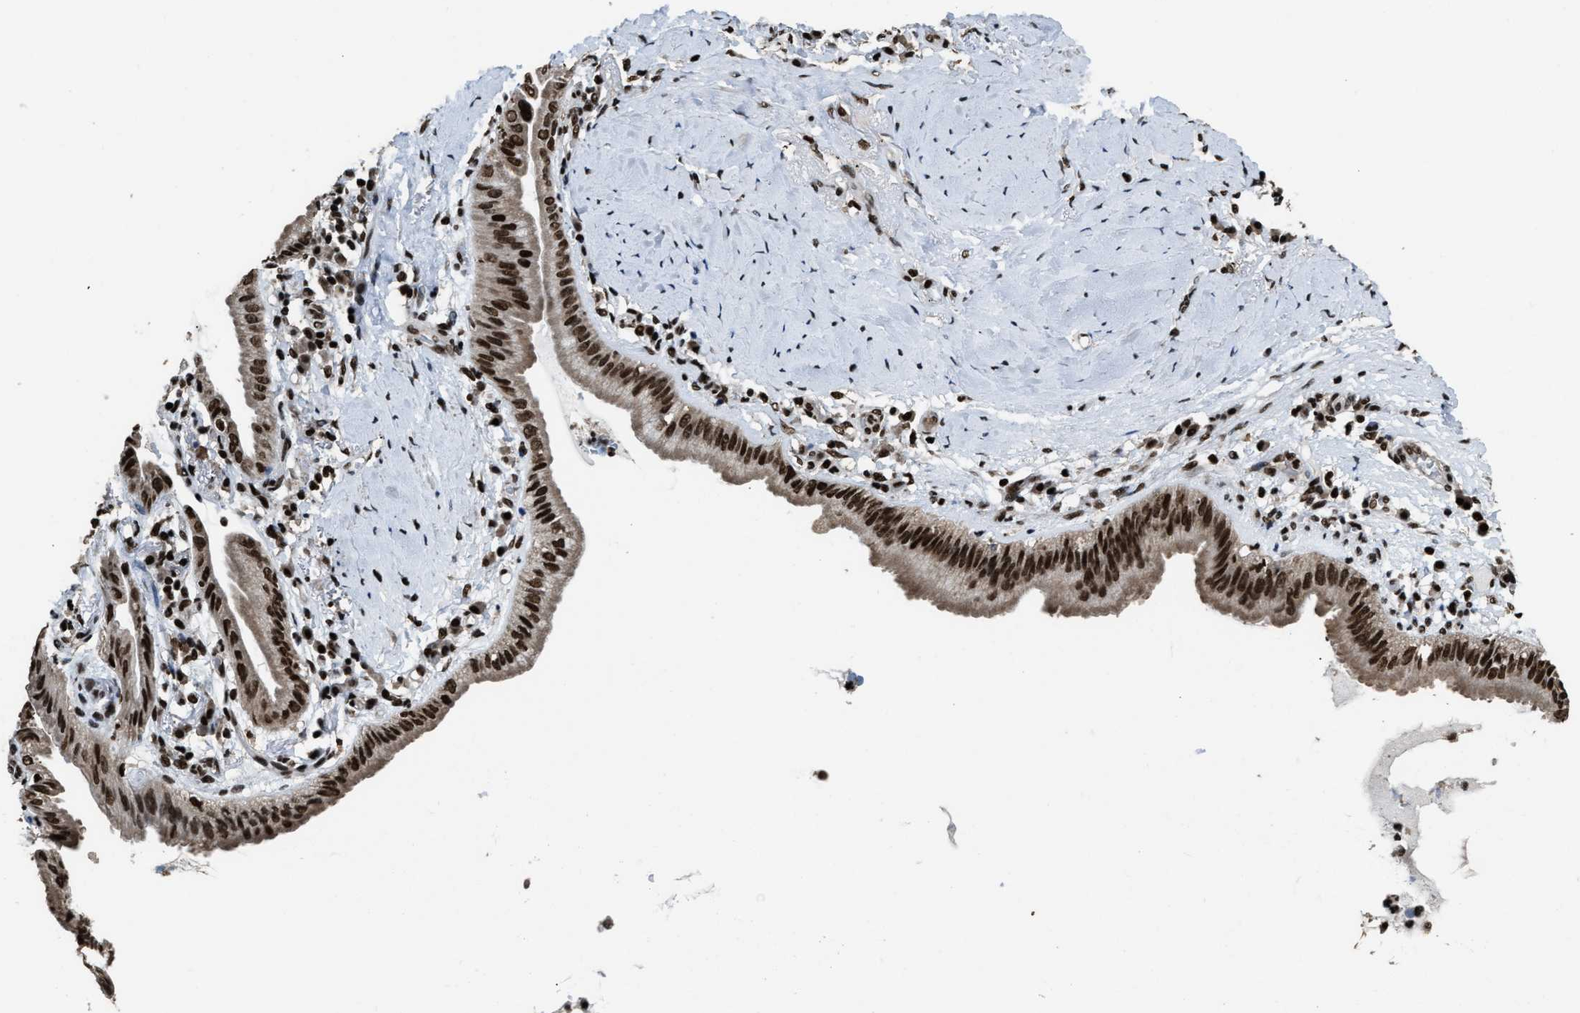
{"staining": {"intensity": "strong", "quantity": ">75%", "location": "nuclear"}, "tissue": "lung cancer", "cell_type": "Tumor cells", "image_type": "cancer", "snomed": [{"axis": "morphology", "description": "Normal tissue, NOS"}, {"axis": "morphology", "description": "Adenocarcinoma, NOS"}, {"axis": "topography", "description": "Bronchus"}, {"axis": "topography", "description": "Lung"}], "caption": "Protein analysis of lung adenocarcinoma tissue reveals strong nuclear positivity in approximately >75% of tumor cells. (IHC, brightfield microscopy, high magnification).", "gene": "RAD21", "patient": {"sex": "female", "age": 70}}